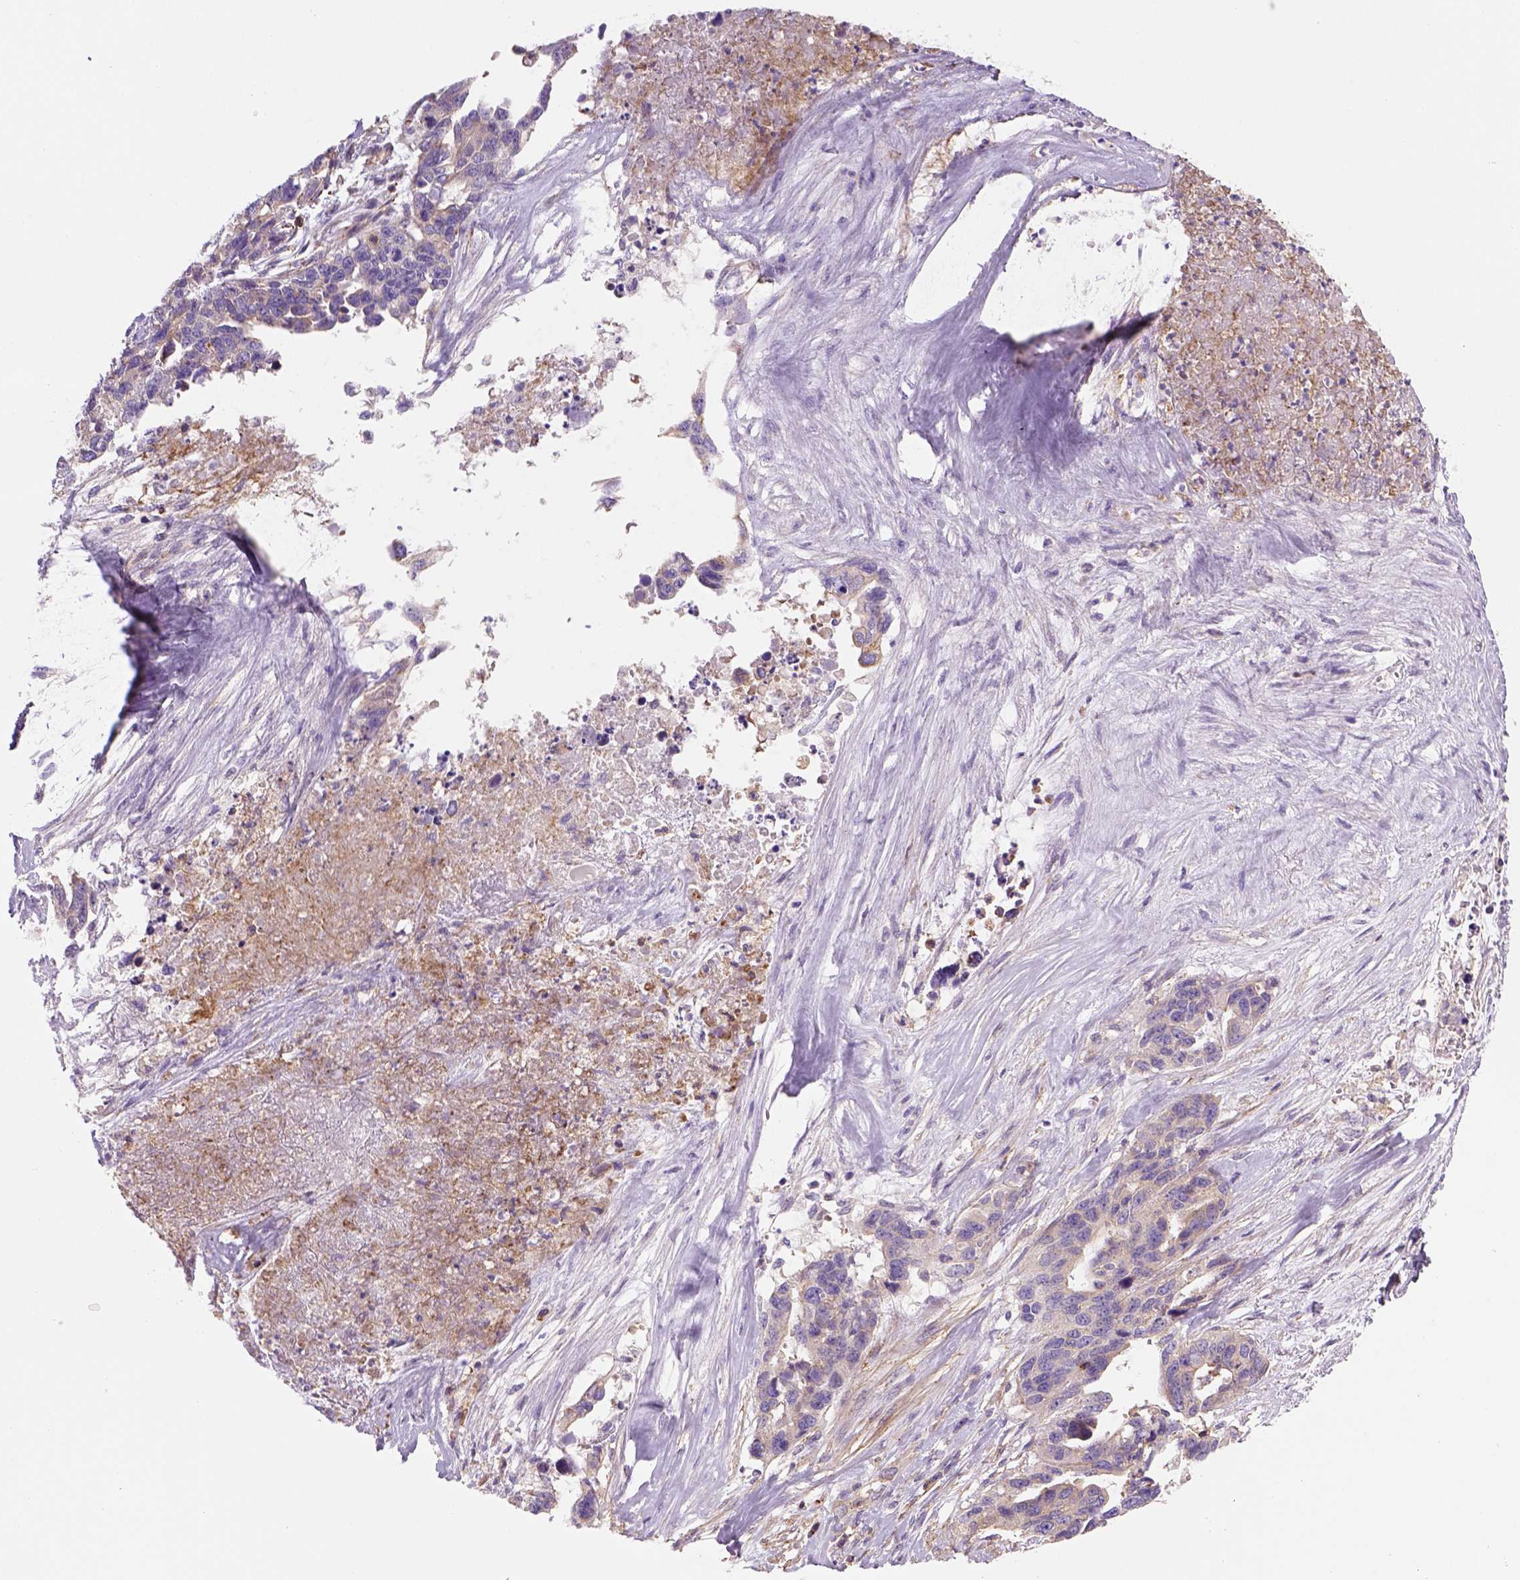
{"staining": {"intensity": "weak", "quantity": "25%-75%", "location": "cytoplasmic/membranous"}, "tissue": "ovarian cancer", "cell_type": "Tumor cells", "image_type": "cancer", "snomed": [{"axis": "morphology", "description": "Cystadenocarcinoma, serous, NOS"}, {"axis": "topography", "description": "Ovary"}], "caption": "An immunohistochemistry micrograph of neoplastic tissue is shown. Protein staining in brown labels weak cytoplasmic/membranous positivity in ovarian serous cystadenocarcinoma within tumor cells. Ihc stains the protein of interest in brown and the nuclei are stained blue.", "gene": "GPRC5D", "patient": {"sex": "female", "age": 69}}